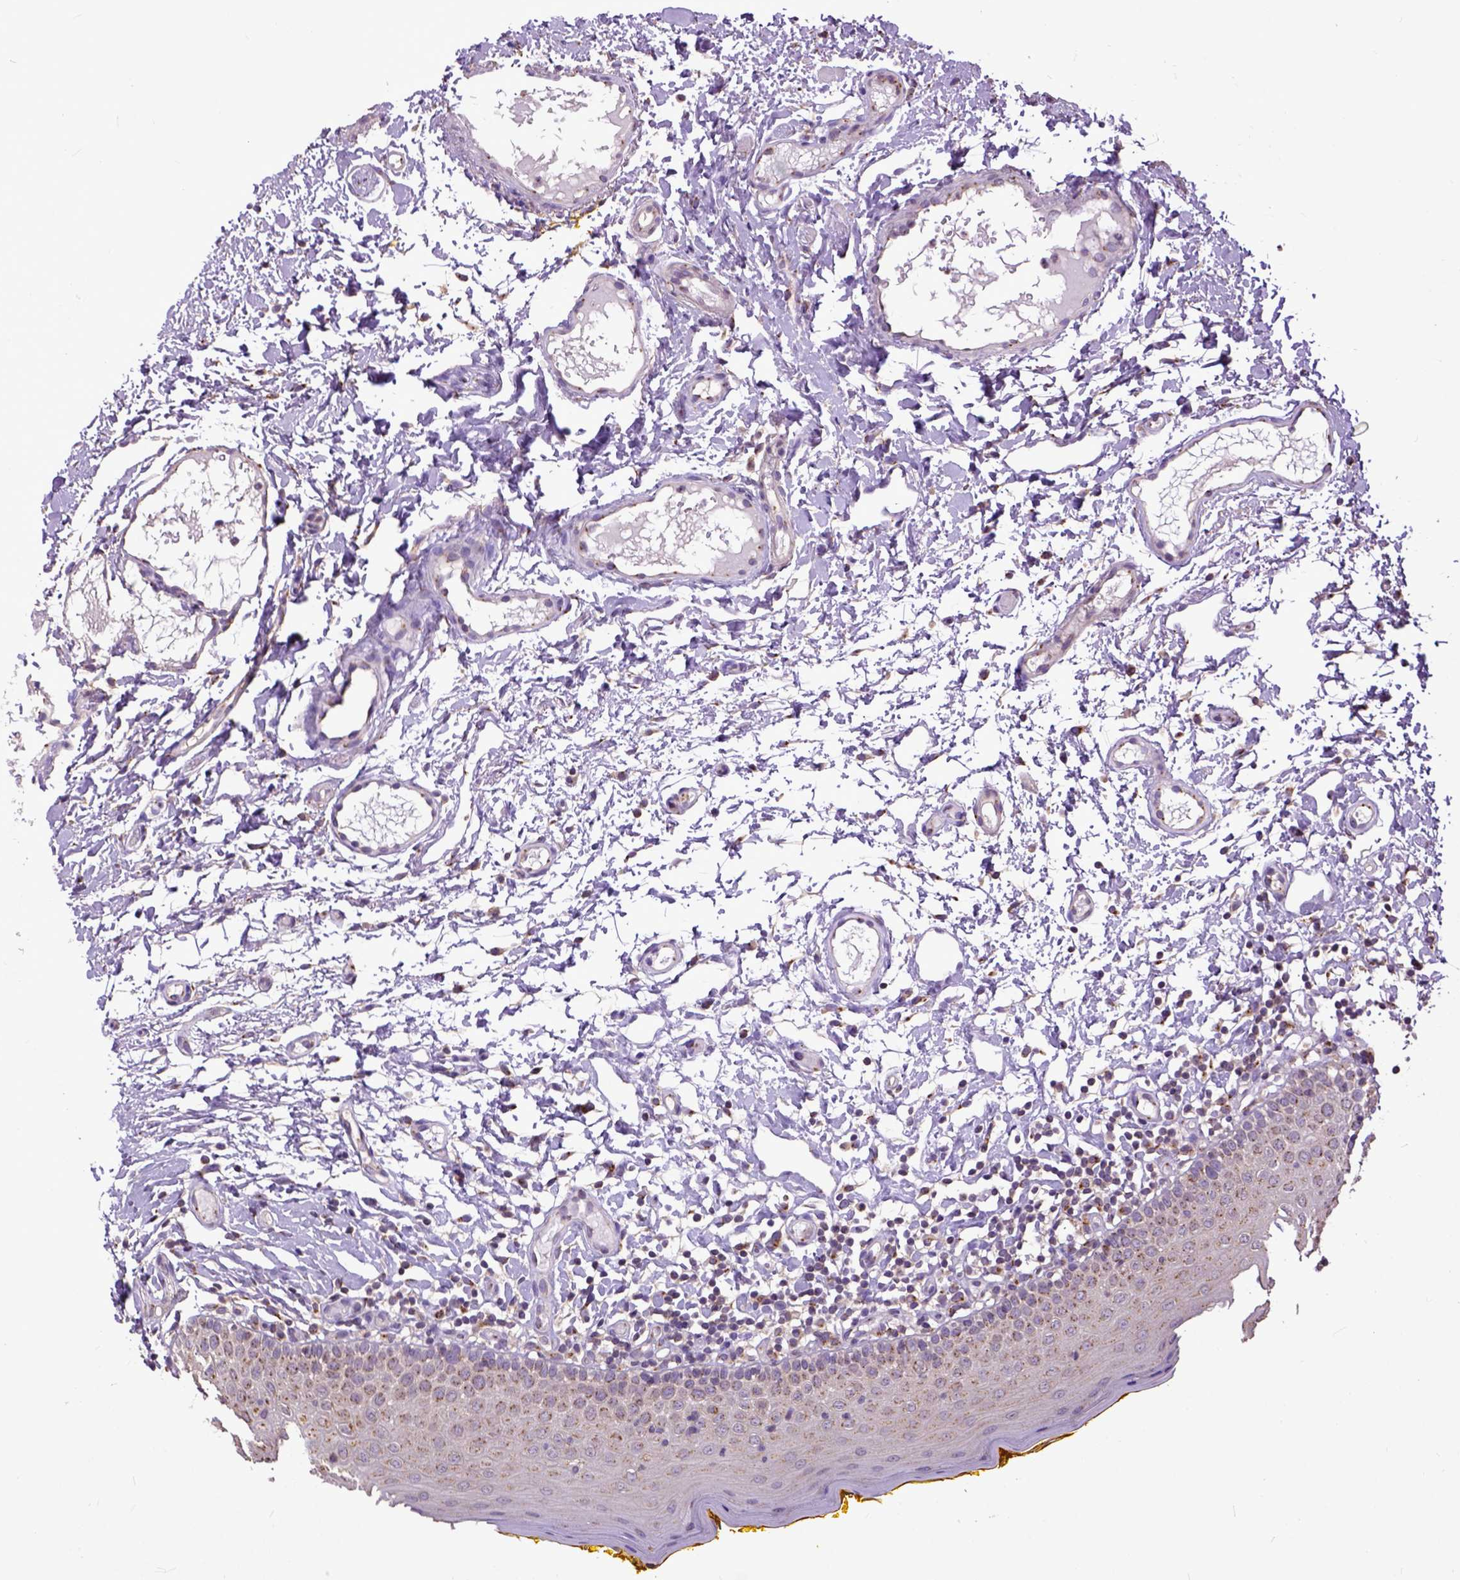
{"staining": {"intensity": "moderate", "quantity": "25%-75%", "location": "cytoplasmic/membranous"}, "tissue": "oral mucosa", "cell_type": "Squamous epithelial cells", "image_type": "normal", "snomed": [{"axis": "morphology", "description": "Normal tissue, NOS"}, {"axis": "topography", "description": "Oral tissue"}, {"axis": "topography", "description": "Tounge, NOS"}], "caption": "The histopathology image demonstrates staining of unremarkable oral mucosa, revealing moderate cytoplasmic/membranous protein expression (brown color) within squamous epithelial cells.", "gene": "ARL1", "patient": {"sex": "female", "age": 58}}